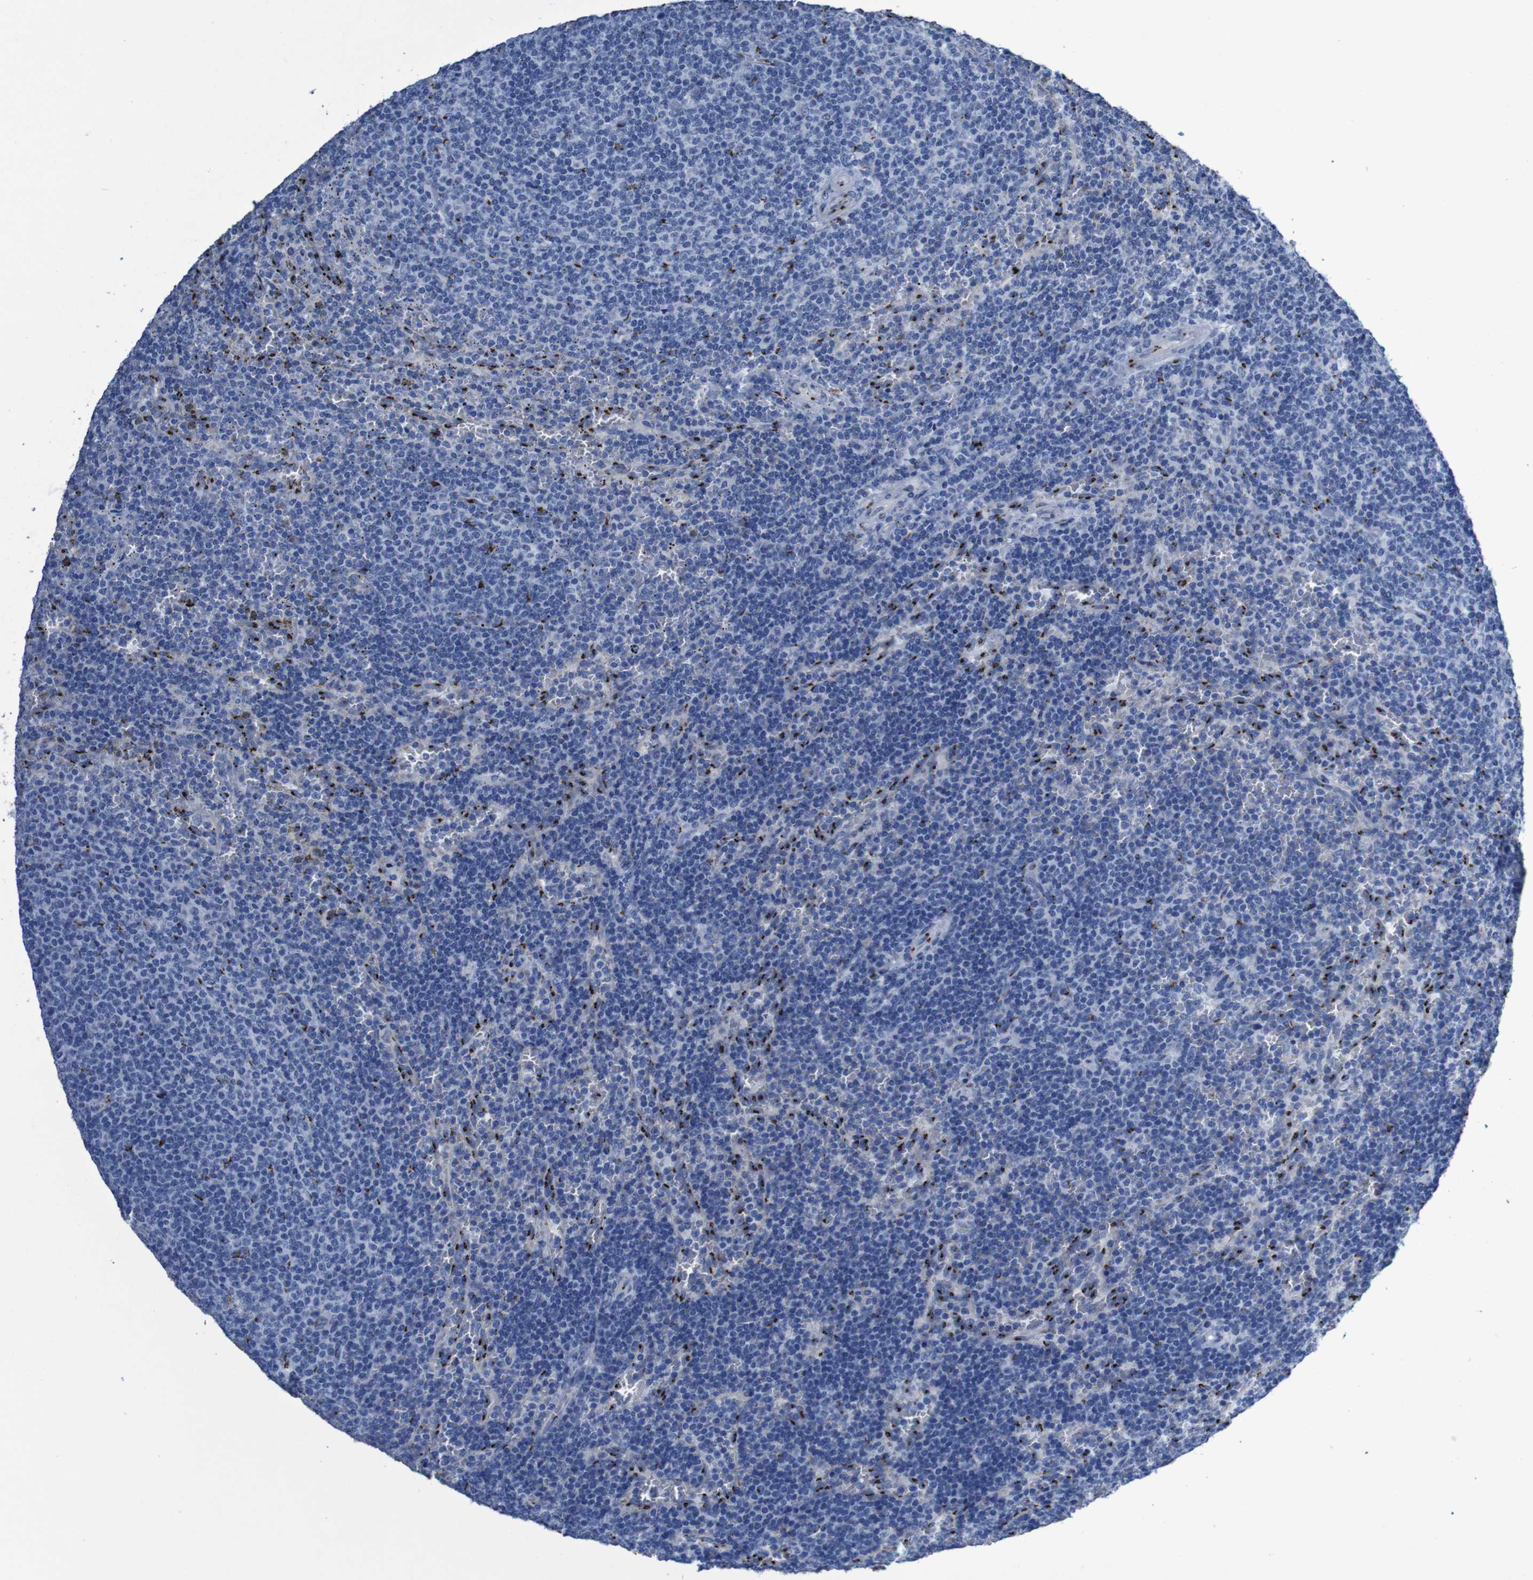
{"staining": {"intensity": "strong", "quantity": "<25%", "location": "cytoplasmic/membranous"}, "tissue": "lymphoma", "cell_type": "Tumor cells", "image_type": "cancer", "snomed": [{"axis": "morphology", "description": "Malignant lymphoma, non-Hodgkin's type, Low grade"}, {"axis": "topography", "description": "Spleen"}], "caption": "A high-resolution micrograph shows immunohistochemistry (IHC) staining of malignant lymphoma, non-Hodgkin's type (low-grade), which shows strong cytoplasmic/membranous expression in approximately <25% of tumor cells.", "gene": "GOLM1", "patient": {"sex": "female", "age": 50}}